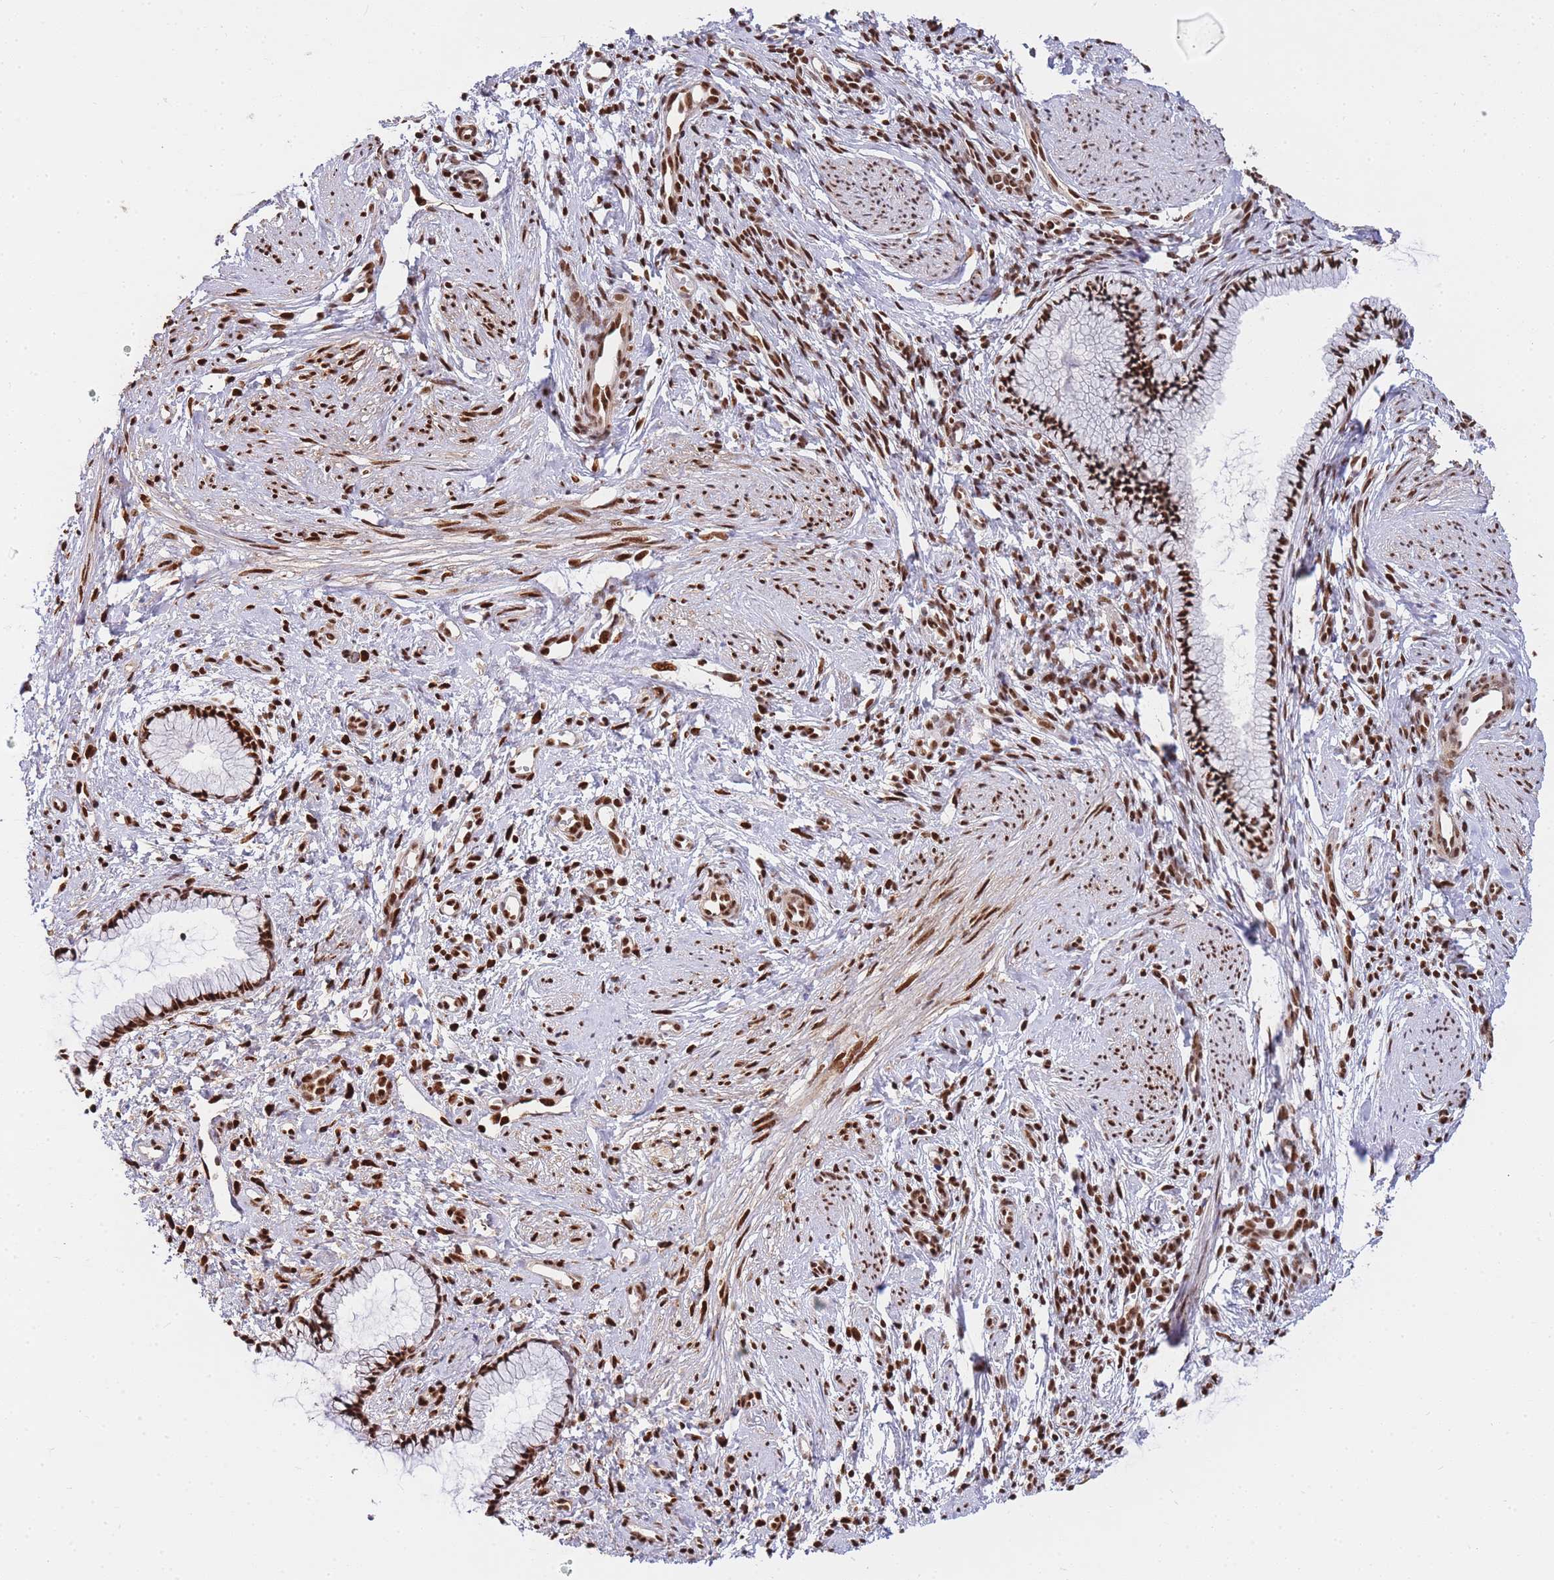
{"staining": {"intensity": "strong", "quantity": ">75%", "location": "nuclear"}, "tissue": "cervix", "cell_type": "Glandular cells", "image_type": "normal", "snomed": [{"axis": "morphology", "description": "Normal tissue, NOS"}, {"axis": "topography", "description": "Cervix"}], "caption": "An immunohistochemistry (IHC) micrograph of normal tissue is shown. Protein staining in brown highlights strong nuclear positivity in cervix within glandular cells.", "gene": "PRKDC", "patient": {"sex": "female", "age": 57}}